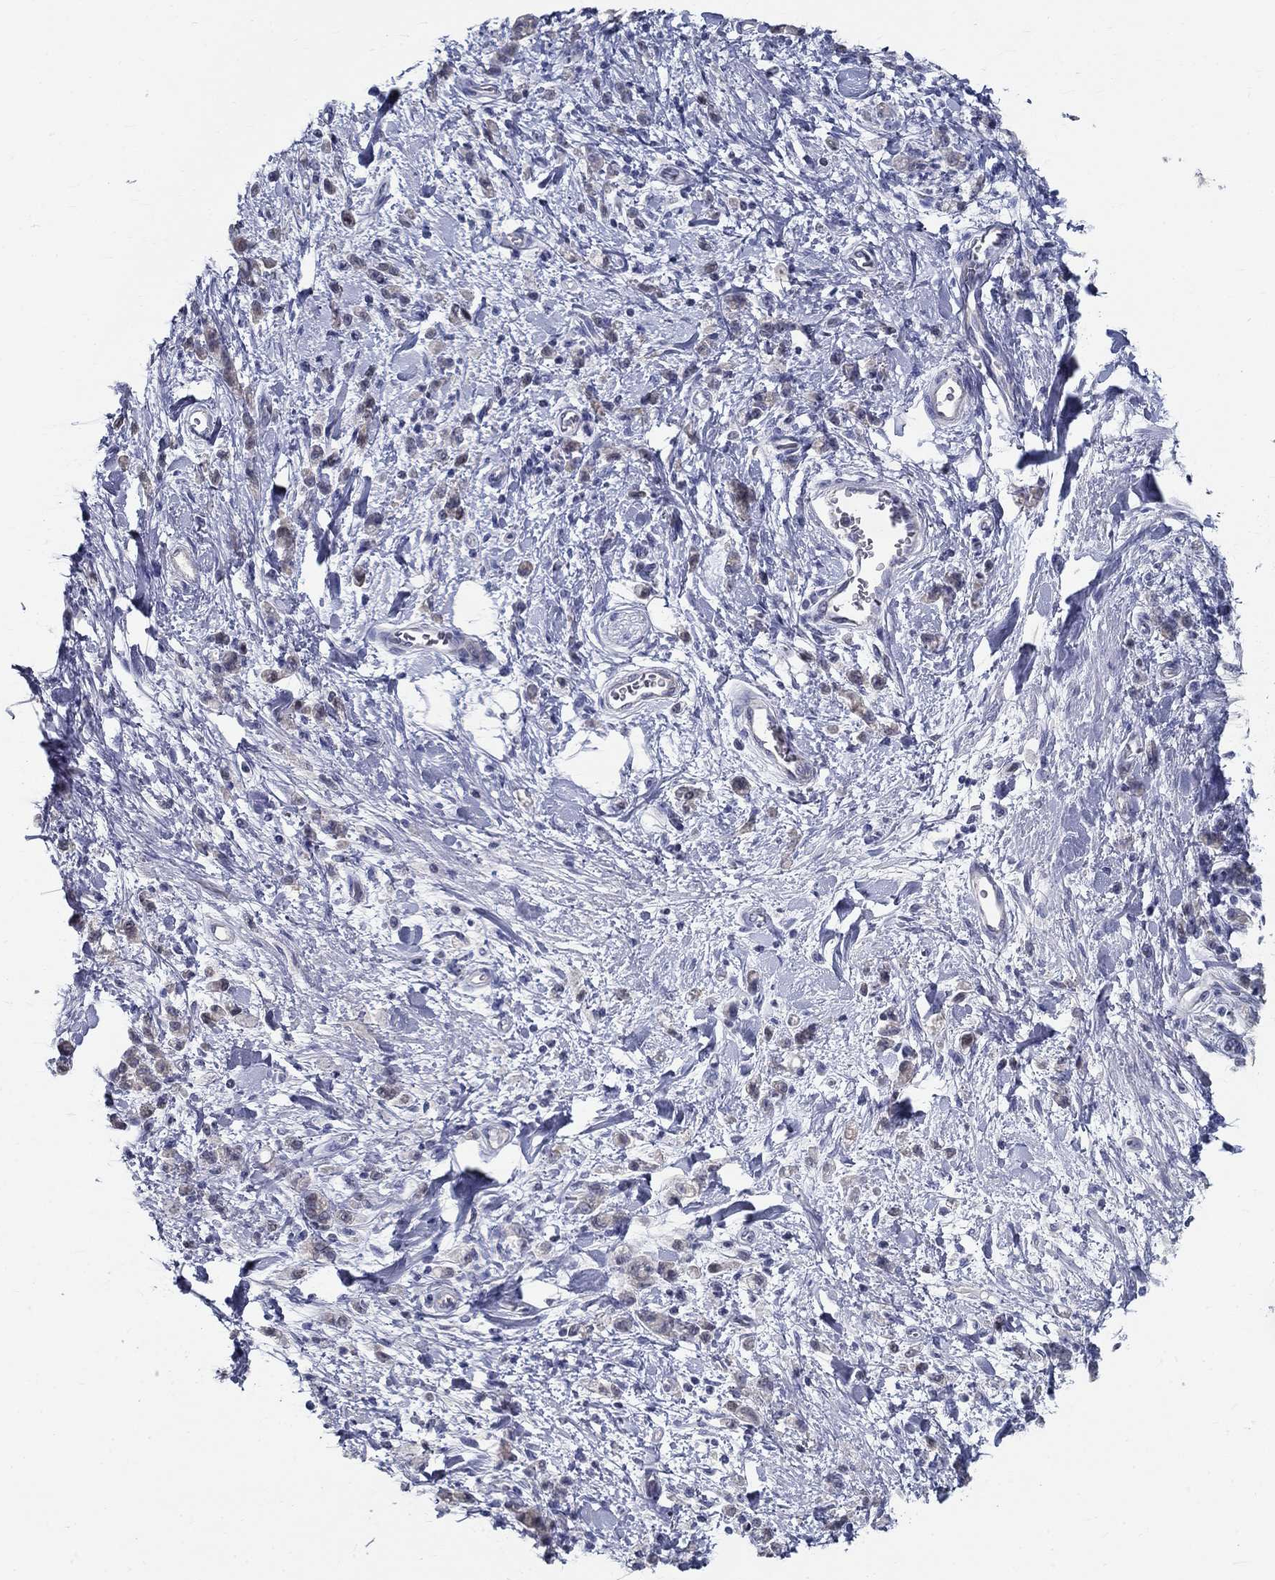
{"staining": {"intensity": "negative", "quantity": "none", "location": "none"}, "tissue": "stomach cancer", "cell_type": "Tumor cells", "image_type": "cancer", "snomed": [{"axis": "morphology", "description": "Adenocarcinoma, NOS"}, {"axis": "topography", "description": "Stomach"}], "caption": "This is an IHC photomicrograph of human stomach cancer. There is no staining in tumor cells.", "gene": "GUCA1A", "patient": {"sex": "male", "age": 77}}